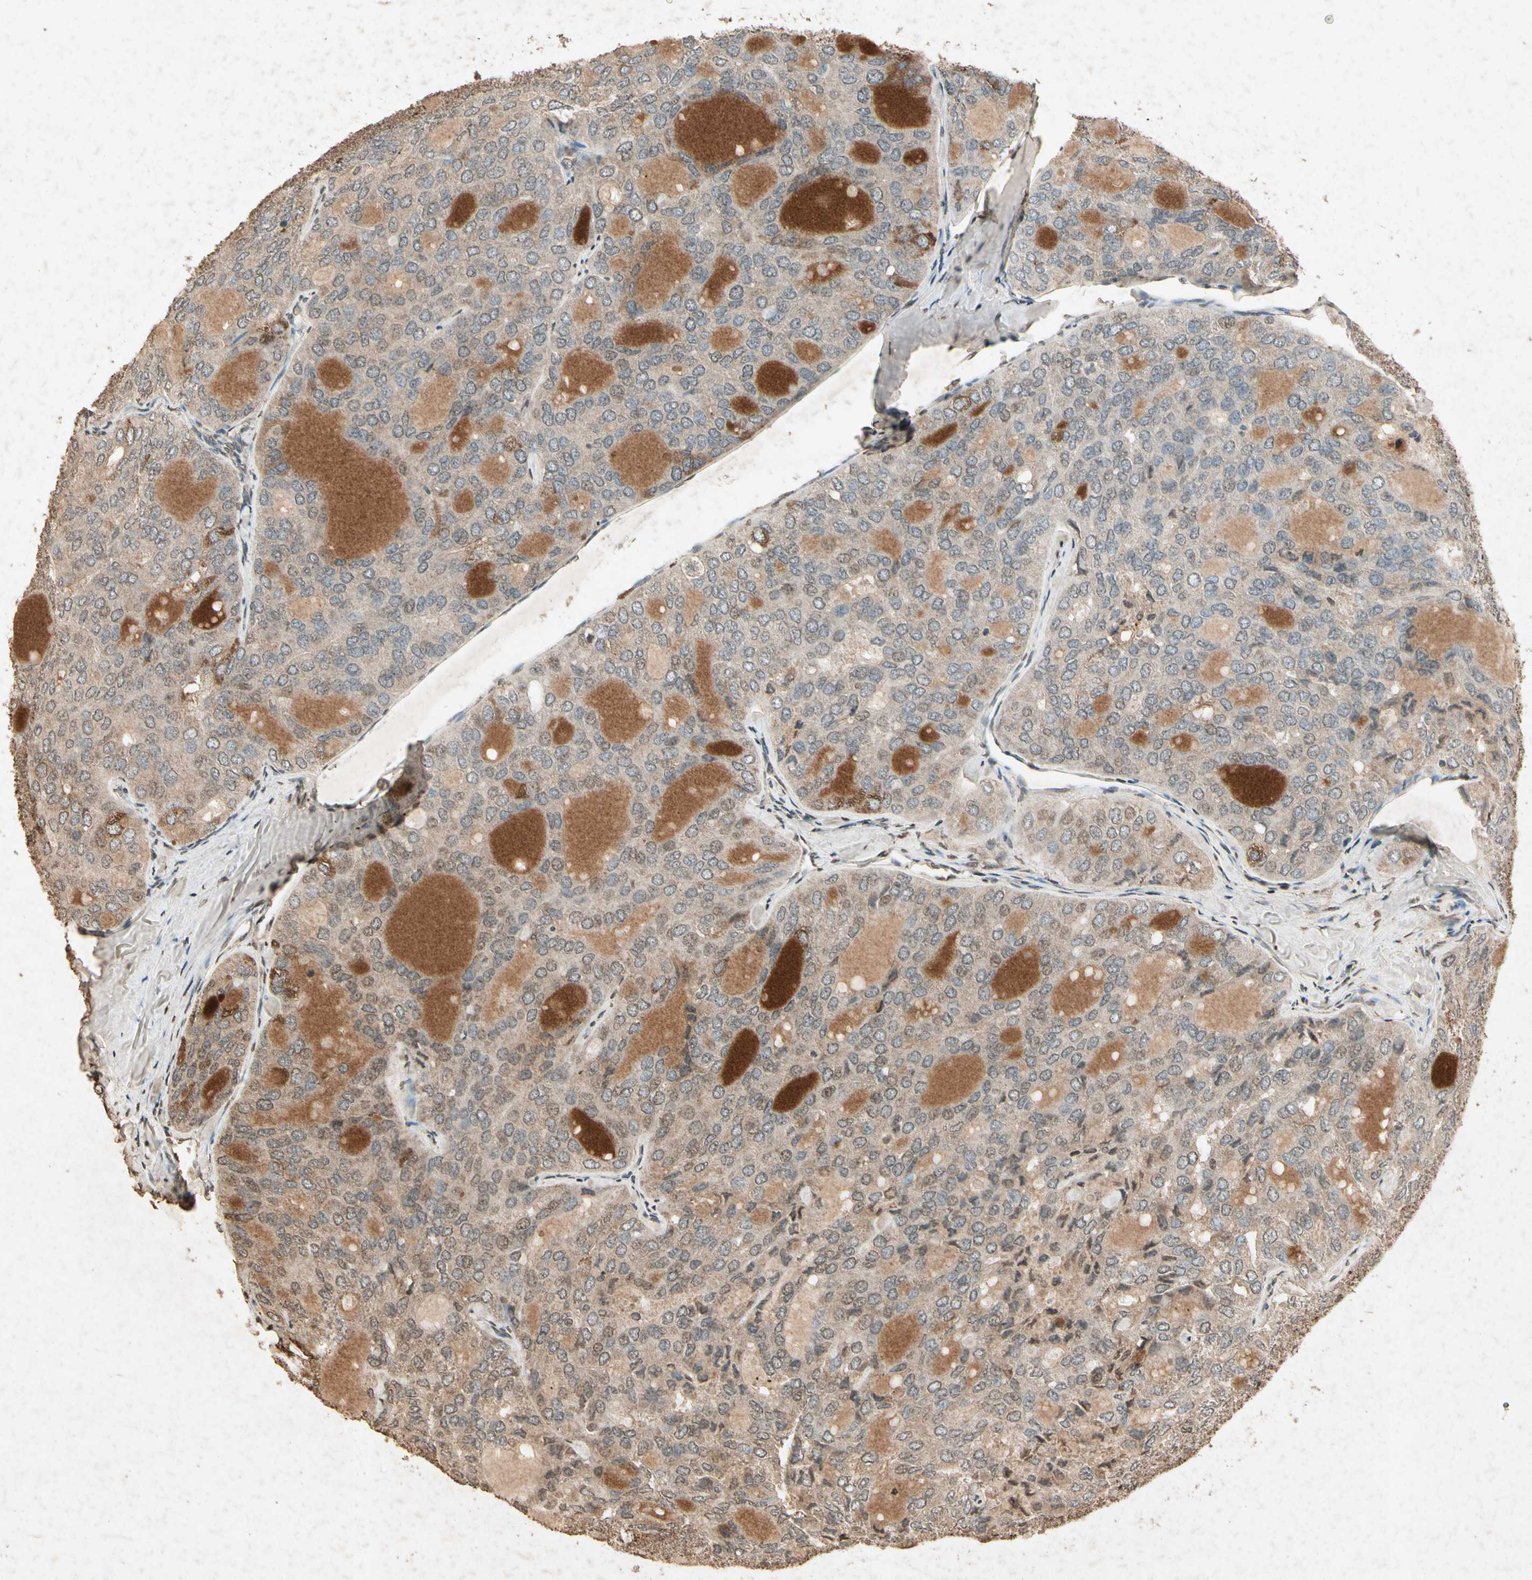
{"staining": {"intensity": "moderate", "quantity": ">75%", "location": "cytoplasmic/membranous"}, "tissue": "thyroid cancer", "cell_type": "Tumor cells", "image_type": "cancer", "snomed": [{"axis": "morphology", "description": "Follicular adenoma carcinoma, NOS"}, {"axis": "topography", "description": "Thyroid gland"}], "caption": "IHC micrograph of neoplastic tissue: thyroid cancer (follicular adenoma carcinoma) stained using IHC displays medium levels of moderate protein expression localized specifically in the cytoplasmic/membranous of tumor cells, appearing as a cytoplasmic/membranous brown color.", "gene": "GC", "patient": {"sex": "male", "age": 75}}